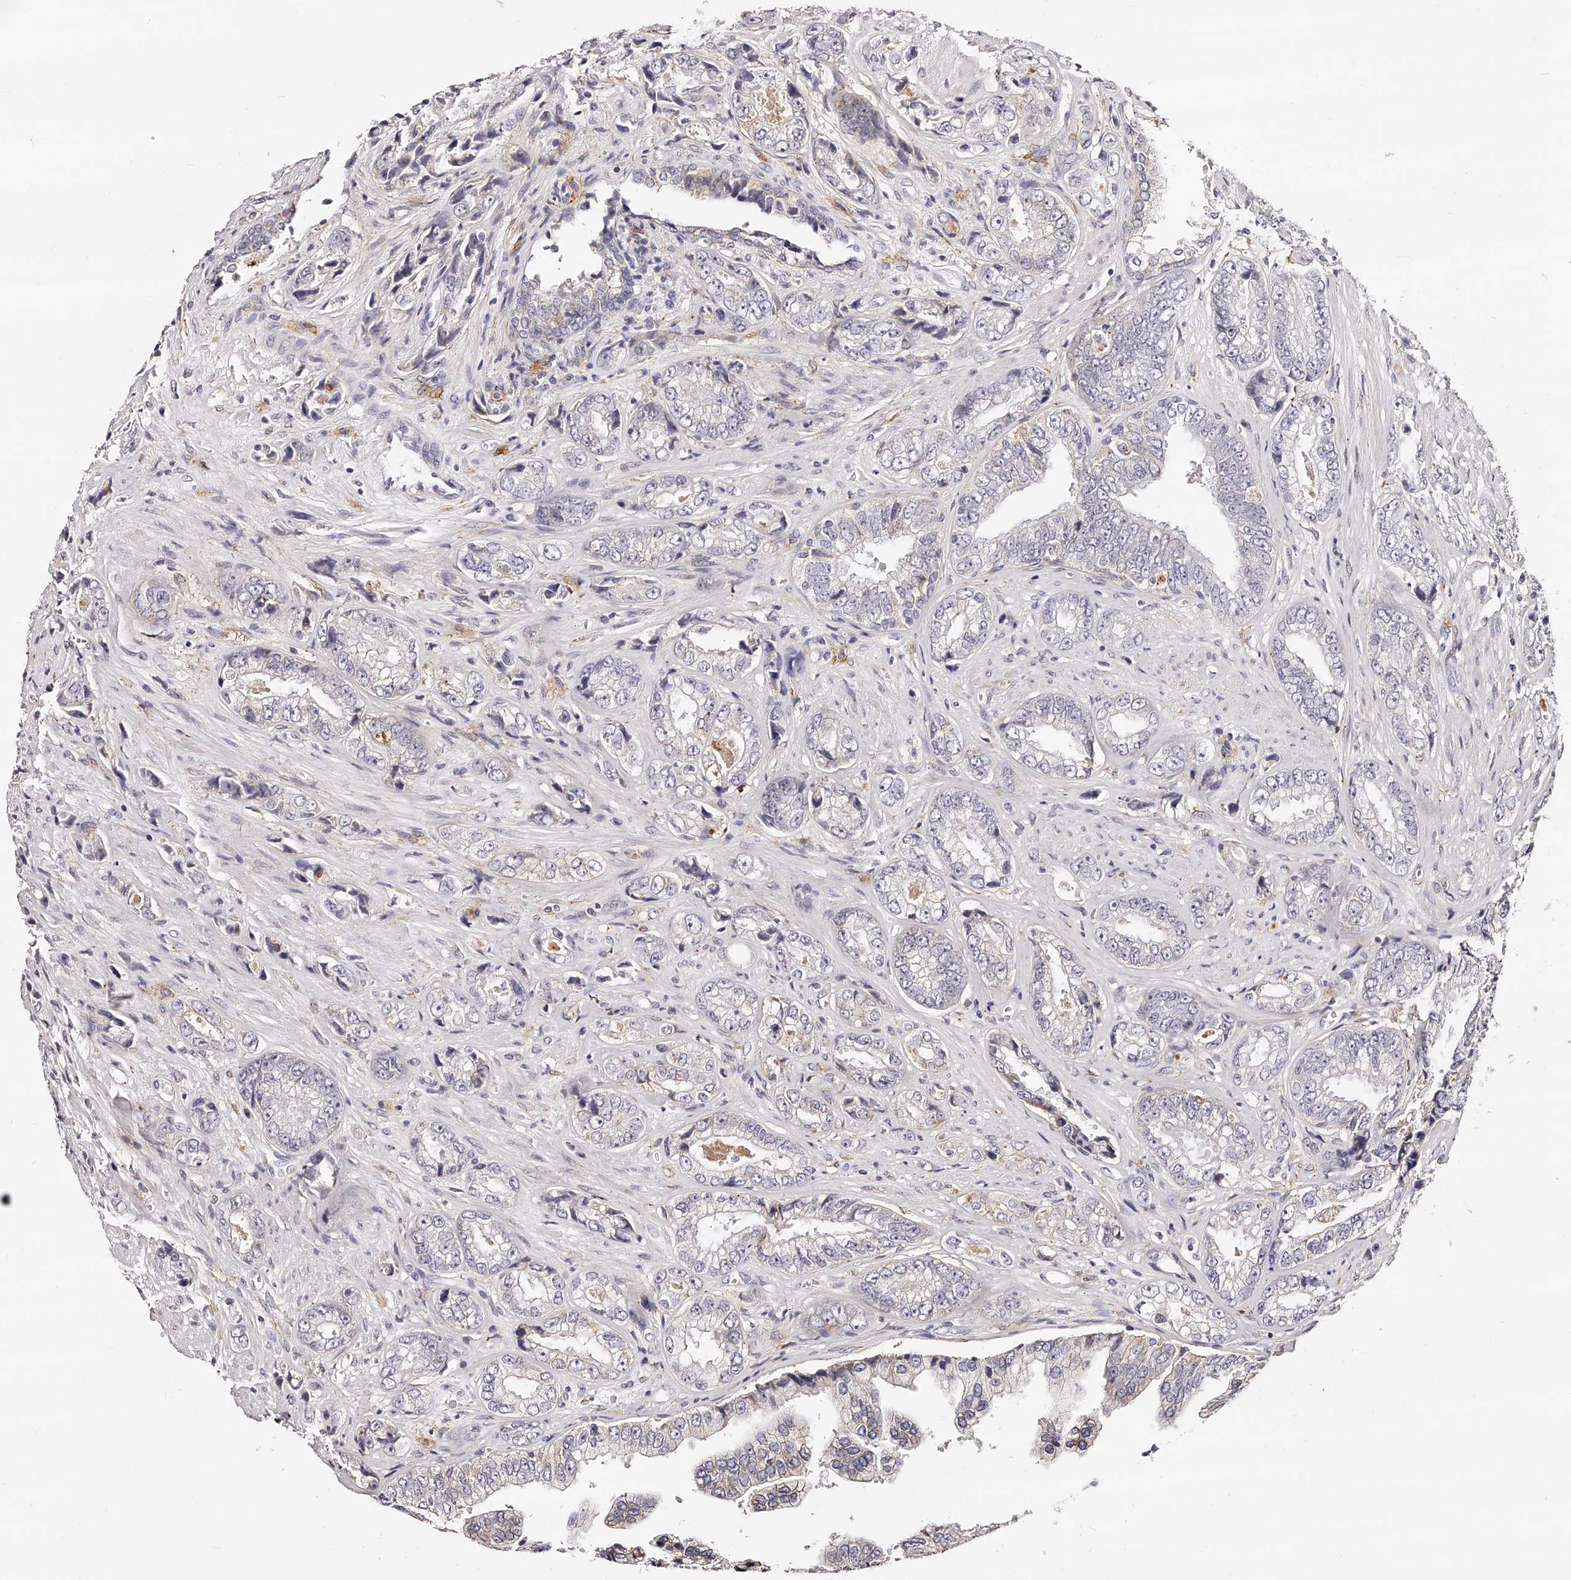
{"staining": {"intensity": "negative", "quantity": "none", "location": "none"}, "tissue": "prostate cancer", "cell_type": "Tumor cells", "image_type": "cancer", "snomed": [{"axis": "morphology", "description": "Adenocarcinoma, High grade"}, {"axis": "topography", "description": "Prostate"}], "caption": "A micrograph of human high-grade adenocarcinoma (prostate) is negative for staining in tumor cells.", "gene": "CD82", "patient": {"sex": "male", "age": 61}}